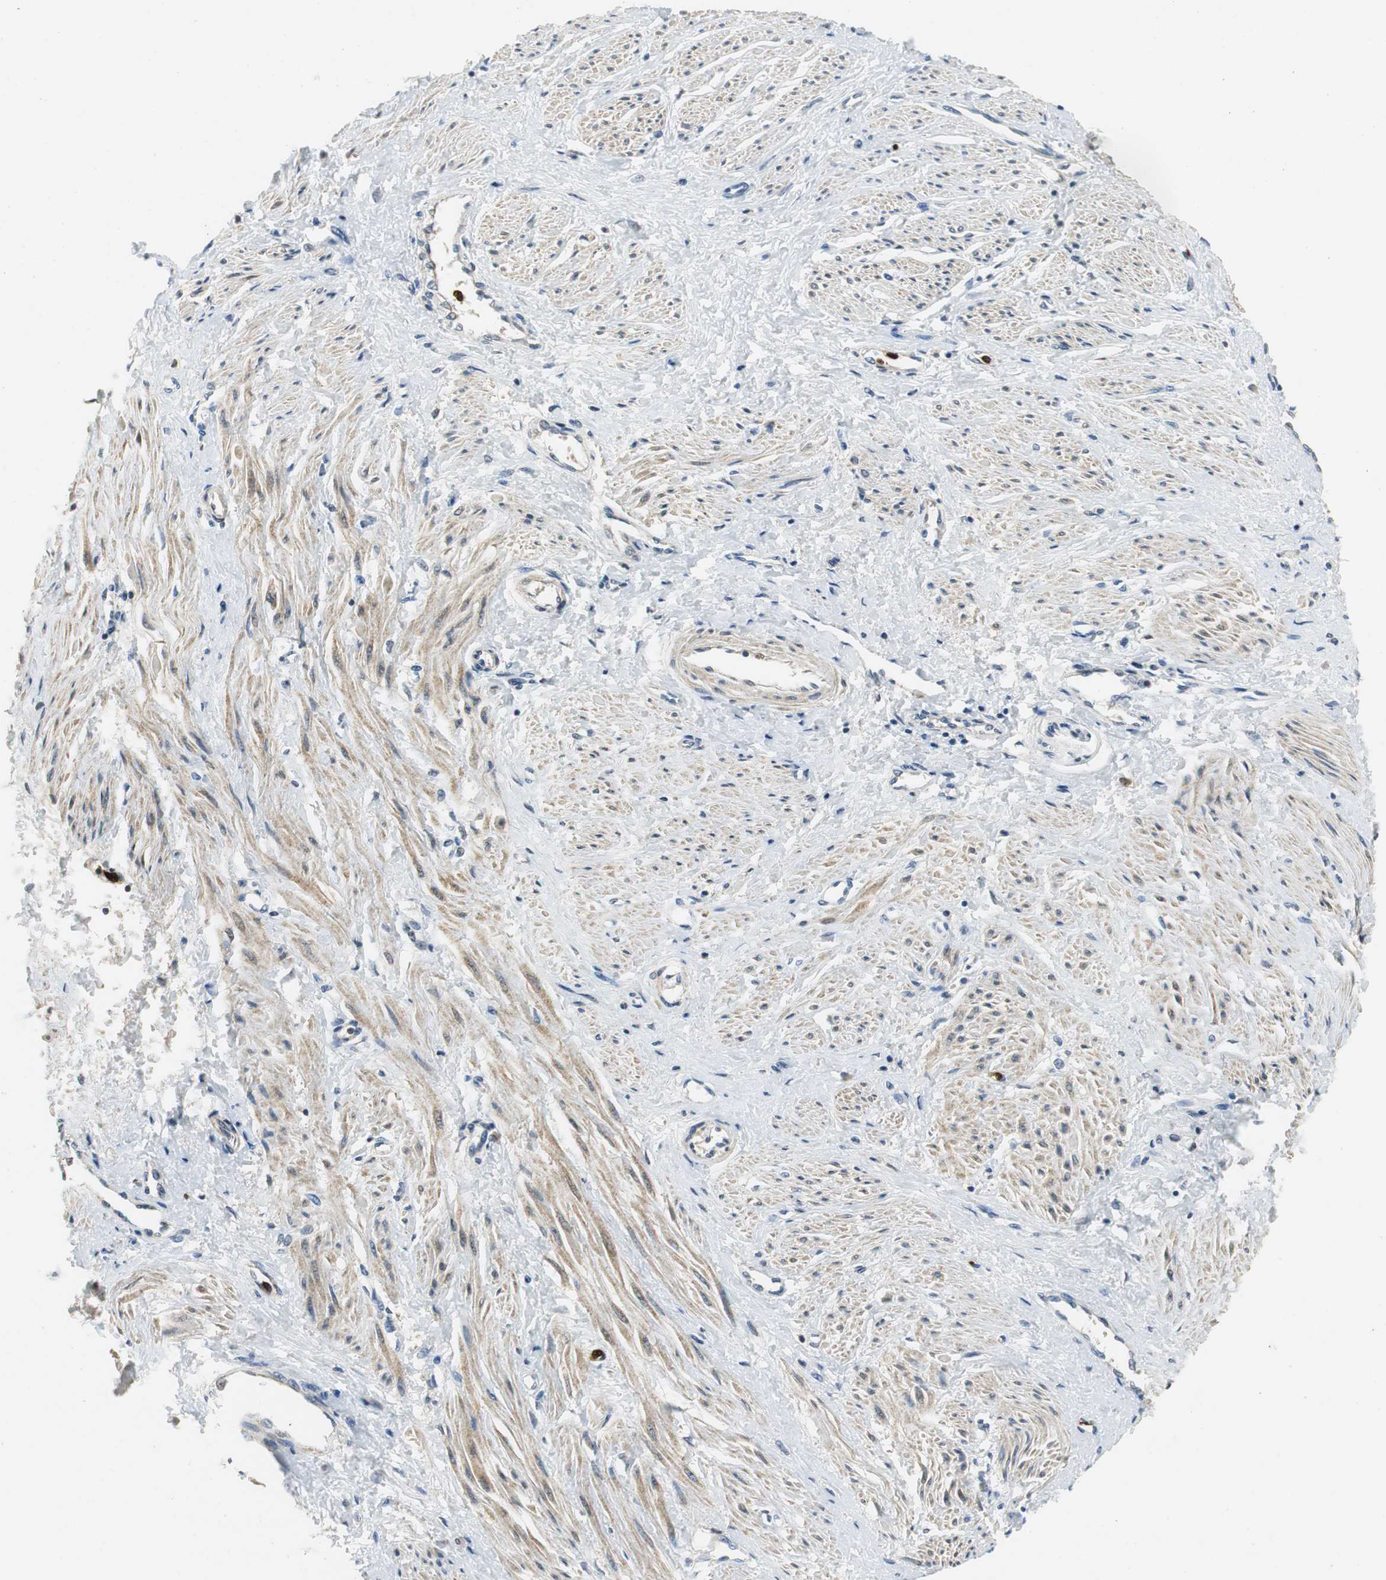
{"staining": {"intensity": "weak", "quantity": "25%-75%", "location": "cytoplasmic/membranous"}, "tissue": "smooth muscle", "cell_type": "Smooth muscle cells", "image_type": "normal", "snomed": [{"axis": "morphology", "description": "Normal tissue, NOS"}, {"axis": "topography", "description": "Smooth muscle"}, {"axis": "topography", "description": "Uterus"}], "caption": "The immunohistochemical stain labels weak cytoplasmic/membranous positivity in smooth muscle cells of normal smooth muscle. The staining is performed using DAB (3,3'-diaminobenzidine) brown chromogen to label protein expression. The nuclei are counter-stained blue using hematoxylin.", "gene": "ORM1", "patient": {"sex": "female", "age": 39}}